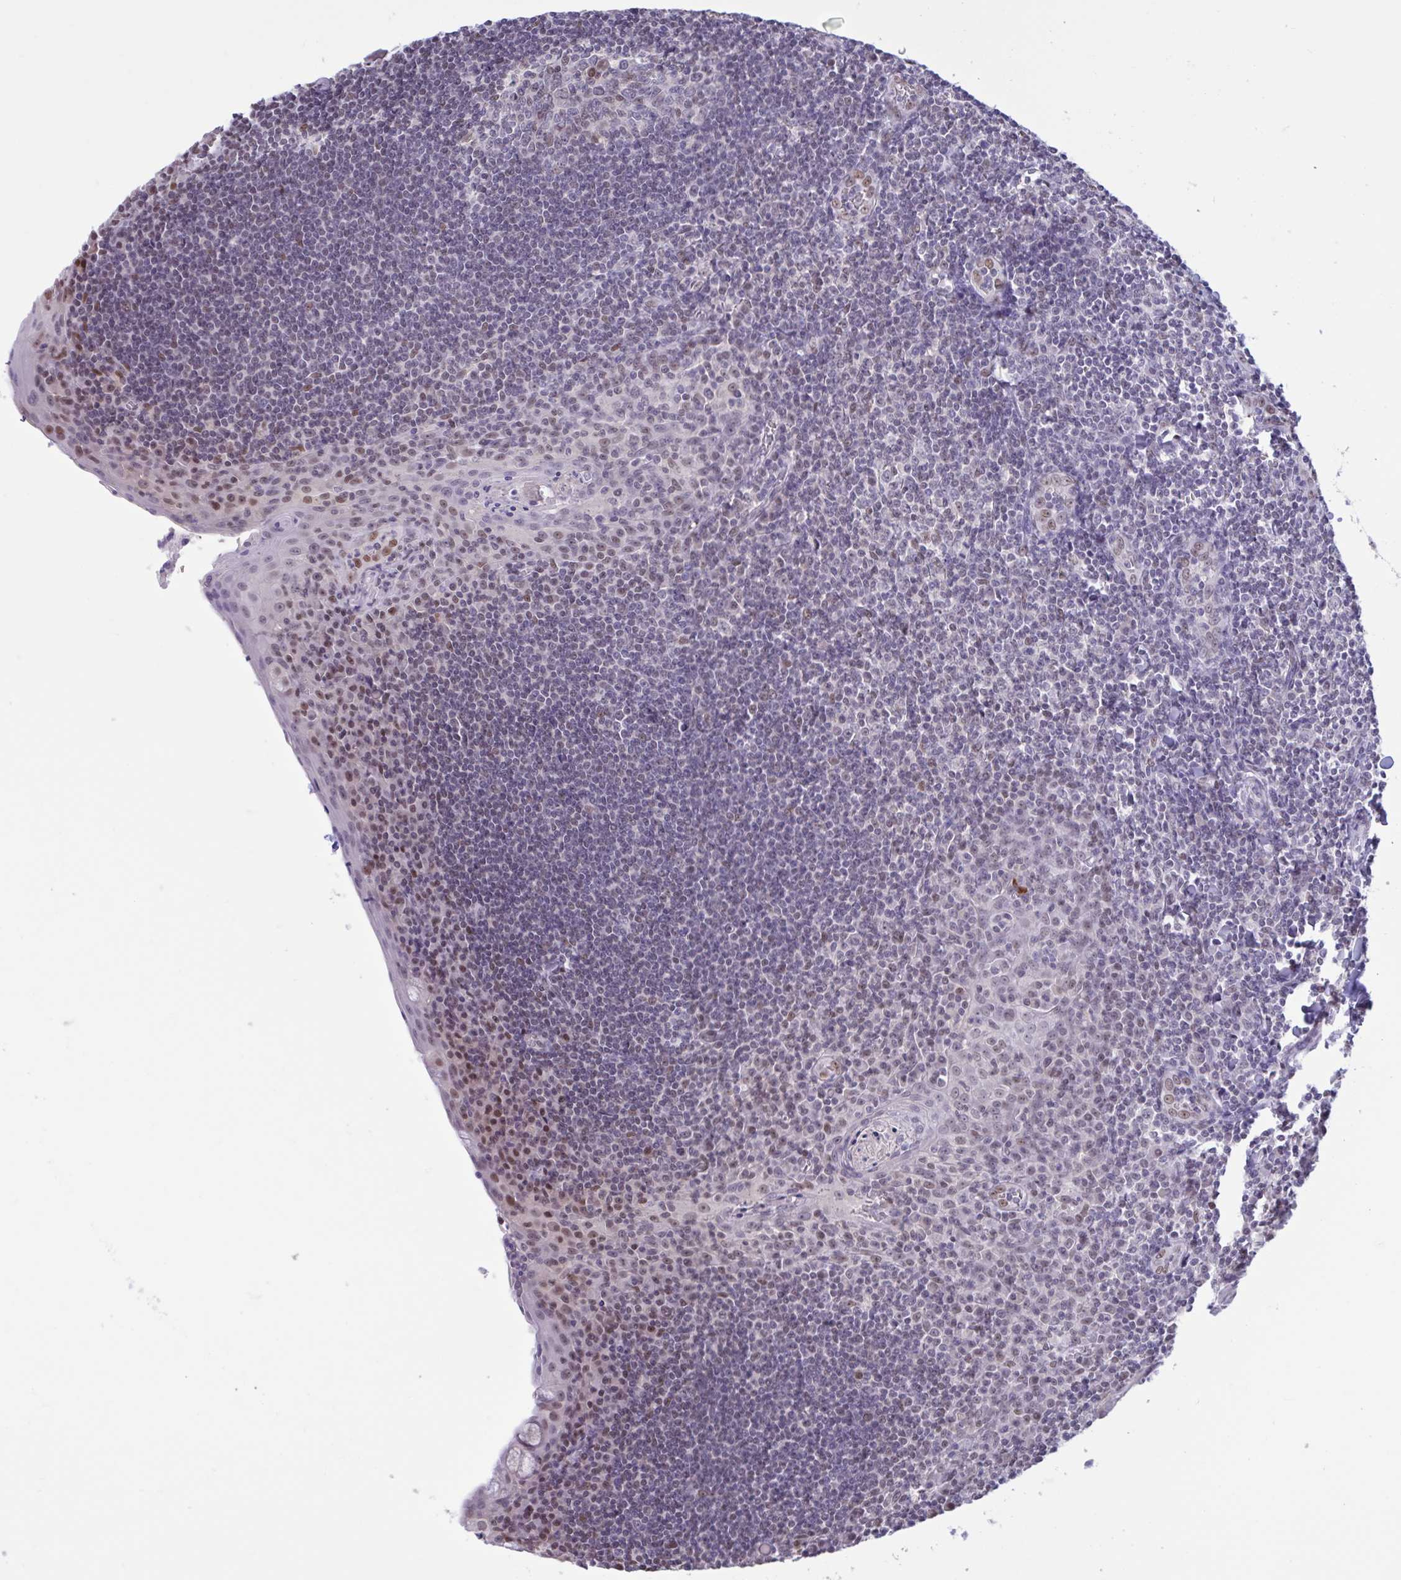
{"staining": {"intensity": "moderate", "quantity": "<25%", "location": "nuclear"}, "tissue": "tonsil", "cell_type": "Germinal center cells", "image_type": "normal", "snomed": [{"axis": "morphology", "description": "Normal tissue, NOS"}, {"axis": "topography", "description": "Tonsil"}], "caption": "Immunohistochemical staining of unremarkable human tonsil demonstrates <25% levels of moderate nuclear protein positivity in about <25% of germinal center cells.", "gene": "RBL1", "patient": {"sex": "male", "age": 27}}